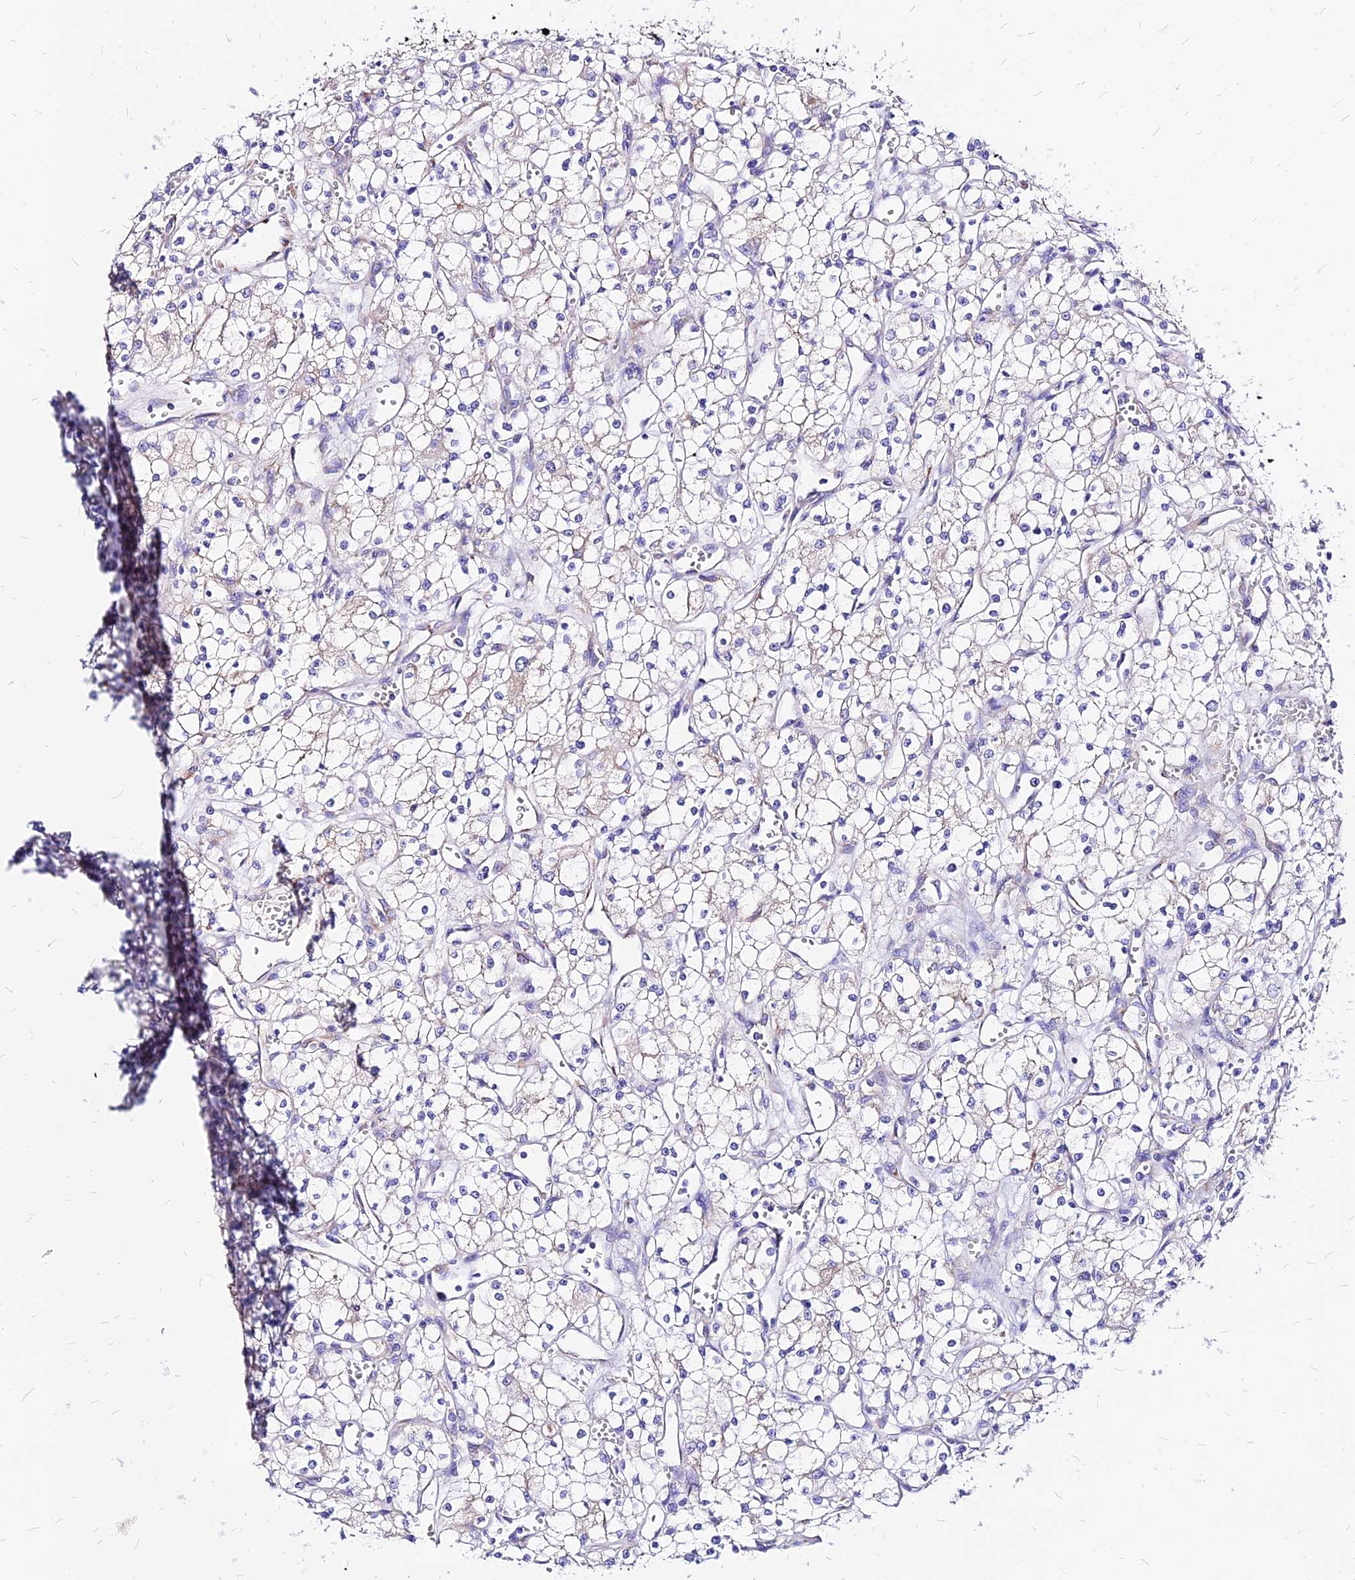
{"staining": {"intensity": "negative", "quantity": "none", "location": "none"}, "tissue": "renal cancer", "cell_type": "Tumor cells", "image_type": "cancer", "snomed": [{"axis": "morphology", "description": "Adenocarcinoma, NOS"}, {"axis": "topography", "description": "Kidney"}], "caption": "Tumor cells are negative for protein expression in human renal cancer.", "gene": "RPL19", "patient": {"sex": "male", "age": 59}}